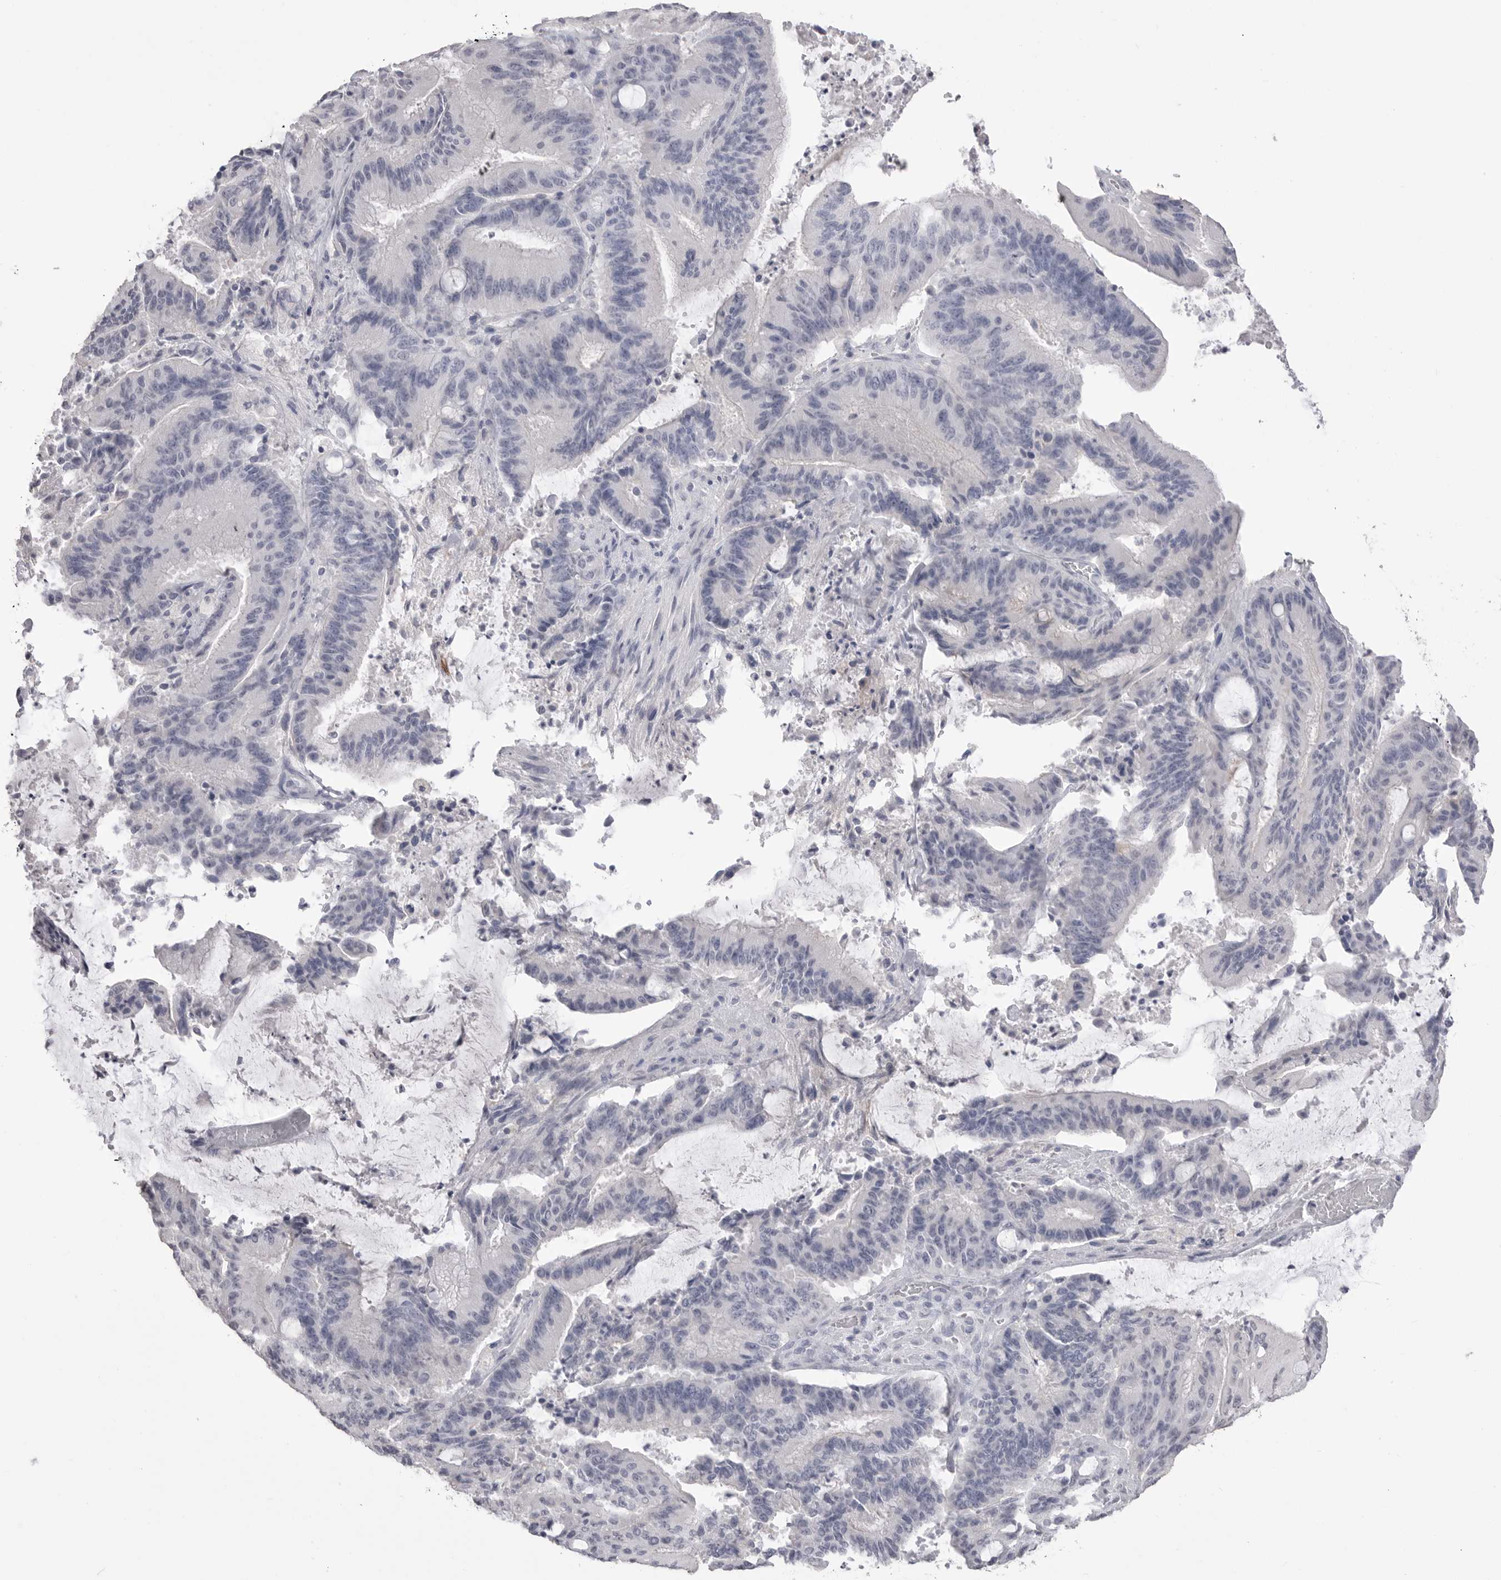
{"staining": {"intensity": "negative", "quantity": "none", "location": "none"}, "tissue": "liver cancer", "cell_type": "Tumor cells", "image_type": "cancer", "snomed": [{"axis": "morphology", "description": "Normal tissue, NOS"}, {"axis": "morphology", "description": "Cholangiocarcinoma"}, {"axis": "topography", "description": "Liver"}, {"axis": "topography", "description": "Peripheral nerve tissue"}], "caption": "A high-resolution image shows IHC staining of liver cancer (cholangiocarcinoma), which demonstrates no significant staining in tumor cells.", "gene": "ICAM5", "patient": {"sex": "female", "age": 73}}